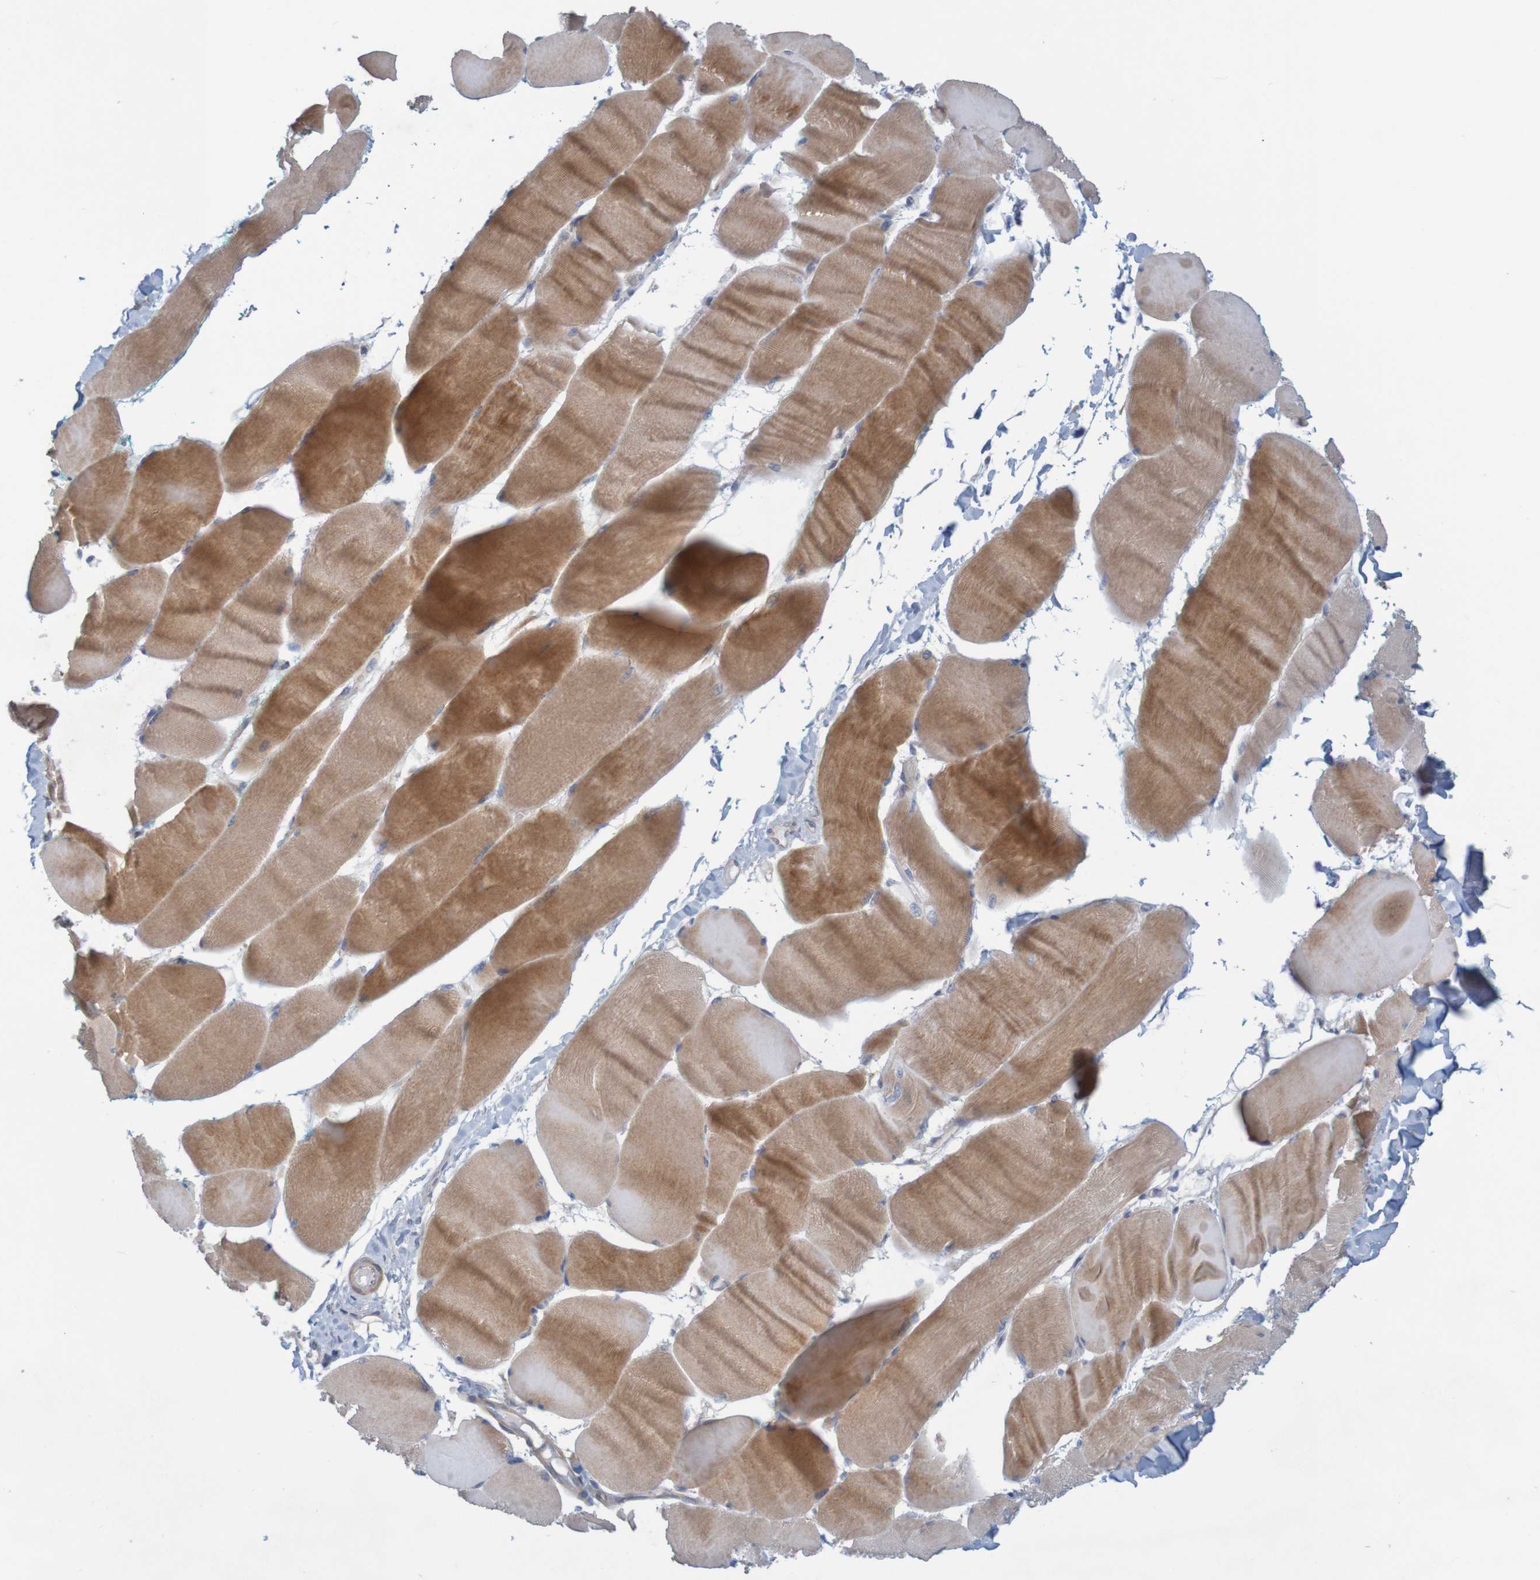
{"staining": {"intensity": "moderate", "quantity": ">75%", "location": "cytoplasmic/membranous"}, "tissue": "skeletal muscle", "cell_type": "Myocytes", "image_type": "normal", "snomed": [{"axis": "morphology", "description": "Normal tissue, NOS"}, {"axis": "morphology", "description": "Squamous cell carcinoma, NOS"}, {"axis": "topography", "description": "Skeletal muscle"}], "caption": "Immunohistochemical staining of normal skeletal muscle reveals medium levels of moderate cytoplasmic/membranous expression in about >75% of myocytes. (IHC, brightfield microscopy, high magnification).", "gene": "KRT23", "patient": {"sex": "male", "age": 51}}